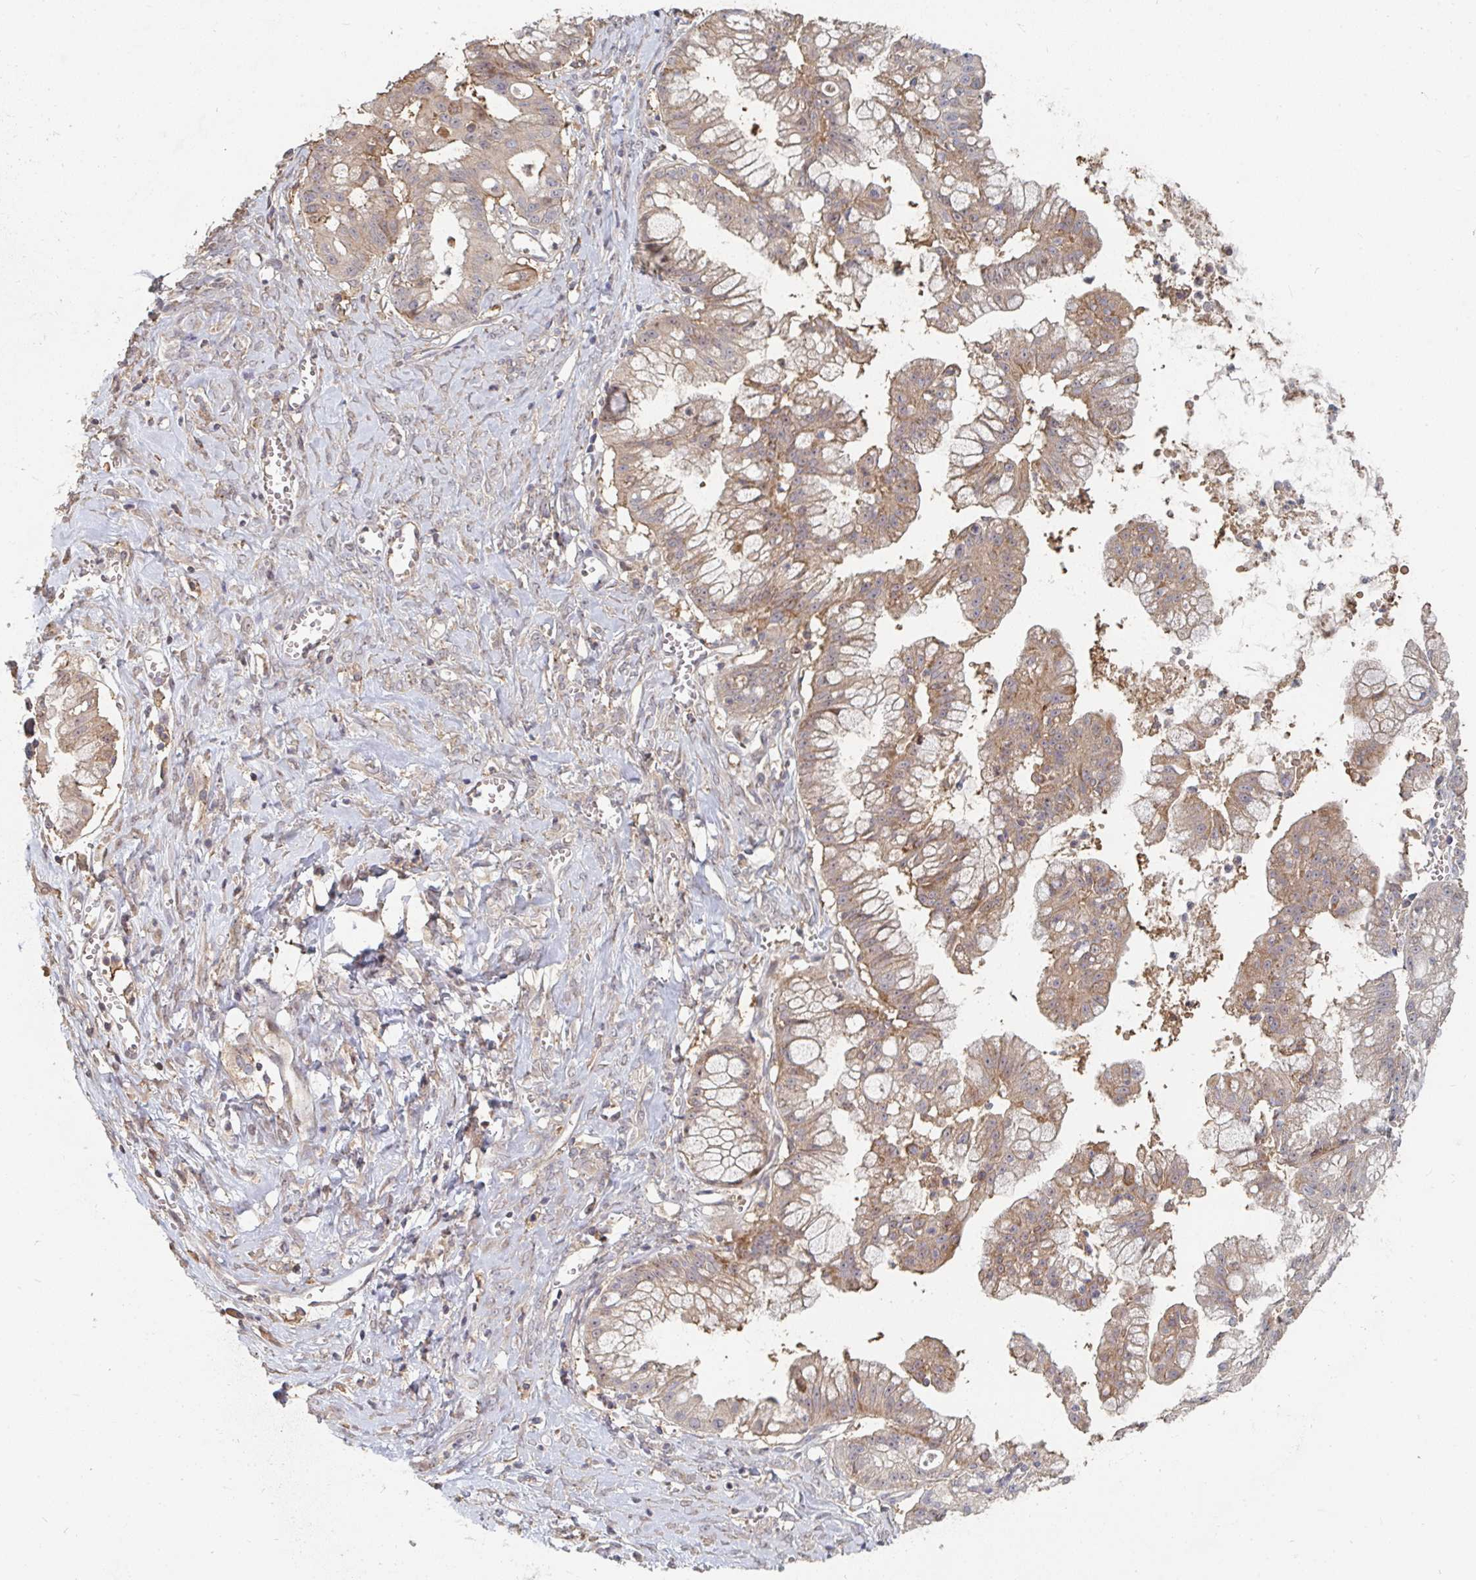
{"staining": {"intensity": "moderate", "quantity": ">75%", "location": "cytoplasmic/membranous"}, "tissue": "ovarian cancer", "cell_type": "Tumor cells", "image_type": "cancer", "snomed": [{"axis": "morphology", "description": "Cystadenocarcinoma, mucinous, NOS"}, {"axis": "topography", "description": "Ovary"}], "caption": "IHC image of neoplastic tissue: ovarian mucinous cystadenocarcinoma stained using immunohistochemistry (IHC) reveals medium levels of moderate protein expression localized specifically in the cytoplasmic/membranous of tumor cells, appearing as a cytoplasmic/membranous brown color.", "gene": "PTEN", "patient": {"sex": "female", "age": 70}}